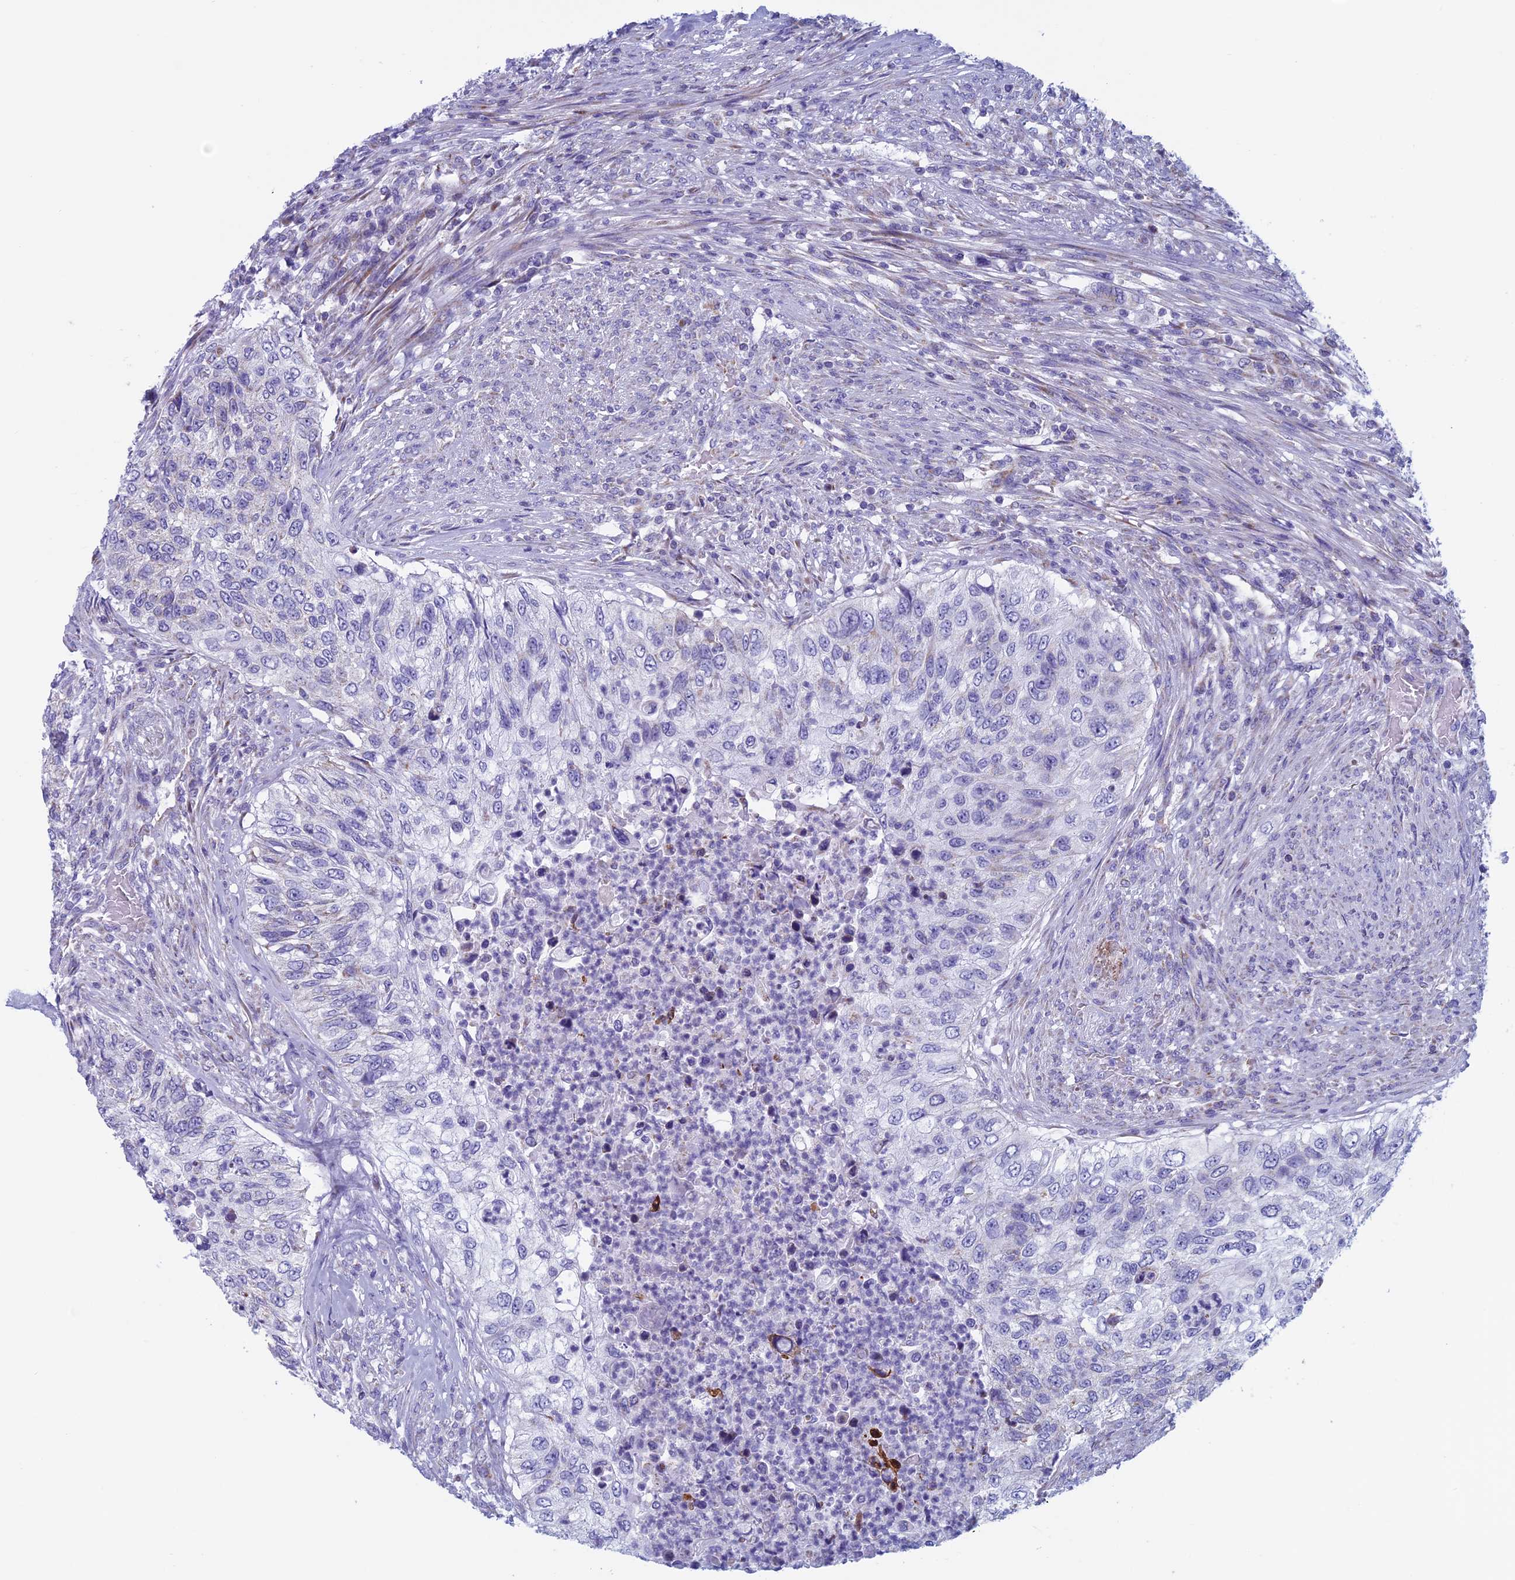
{"staining": {"intensity": "negative", "quantity": "none", "location": "none"}, "tissue": "urothelial cancer", "cell_type": "Tumor cells", "image_type": "cancer", "snomed": [{"axis": "morphology", "description": "Urothelial carcinoma, High grade"}, {"axis": "topography", "description": "Urinary bladder"}], "caption": "Tumor cells are negative for protein expression in human urothelial cancer.", "gene": "NDUFB9", "patient": {"sex": "female", "age": 60}}